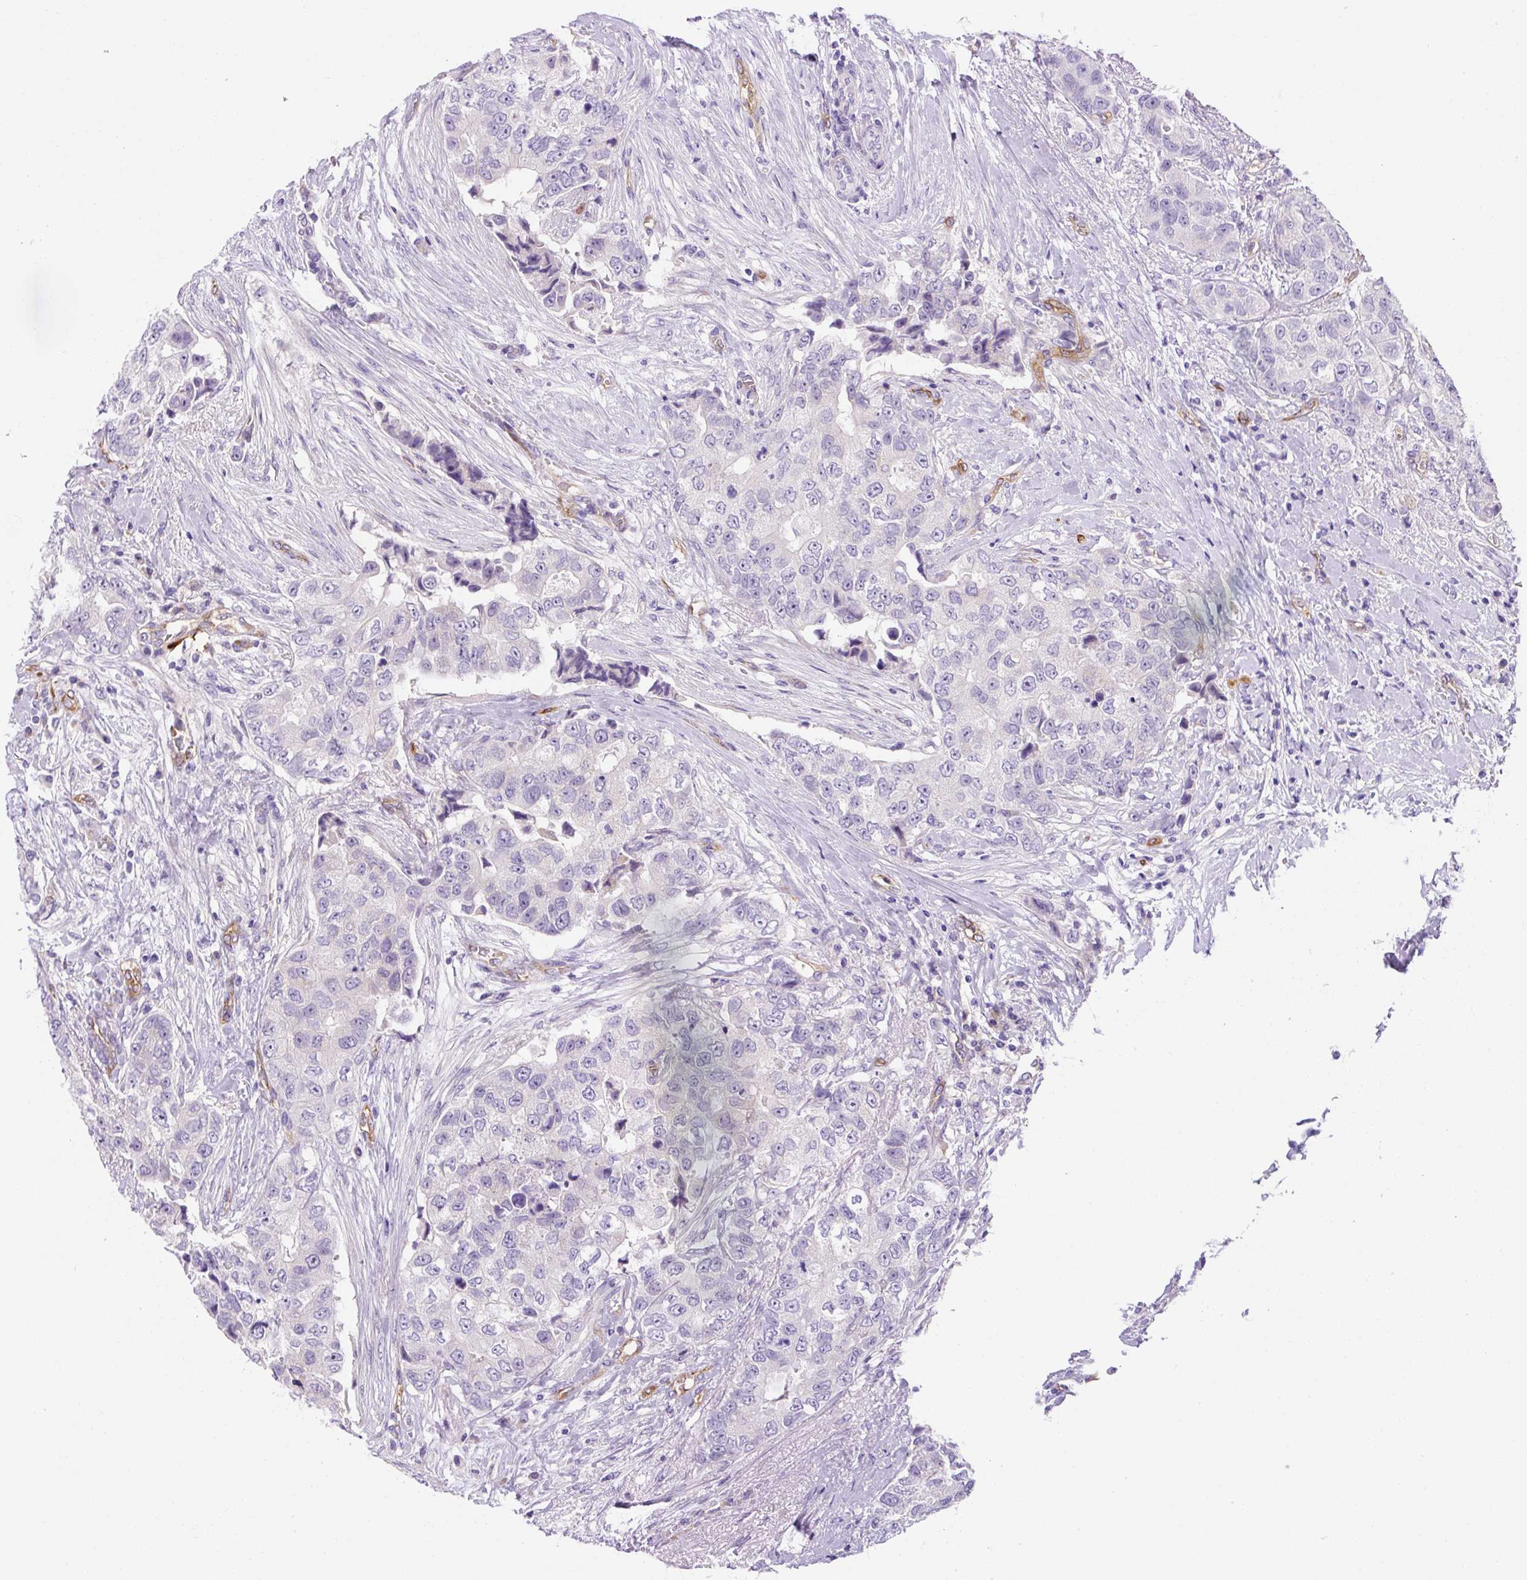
{"staining": {"intensity": "negative", "quantity": "none", "location": "none"}, "tissue": "breast cancer", "cell_type": "Tumor cells", "image_type": "cancer", "snomed": [{"axis": "morphology", "description": "Normal tissue, NOS"}, {"axis": "morphology", "description": "Duct carcinoma"}, {"axis": "topography", "description": "Breast"}], "caption": "Tumor cells are negative for brown protein staining in infiltrating ductal carcinoma (breast).", "gene": "ASB4", "patient": {"sex": "female", "age": 62}}